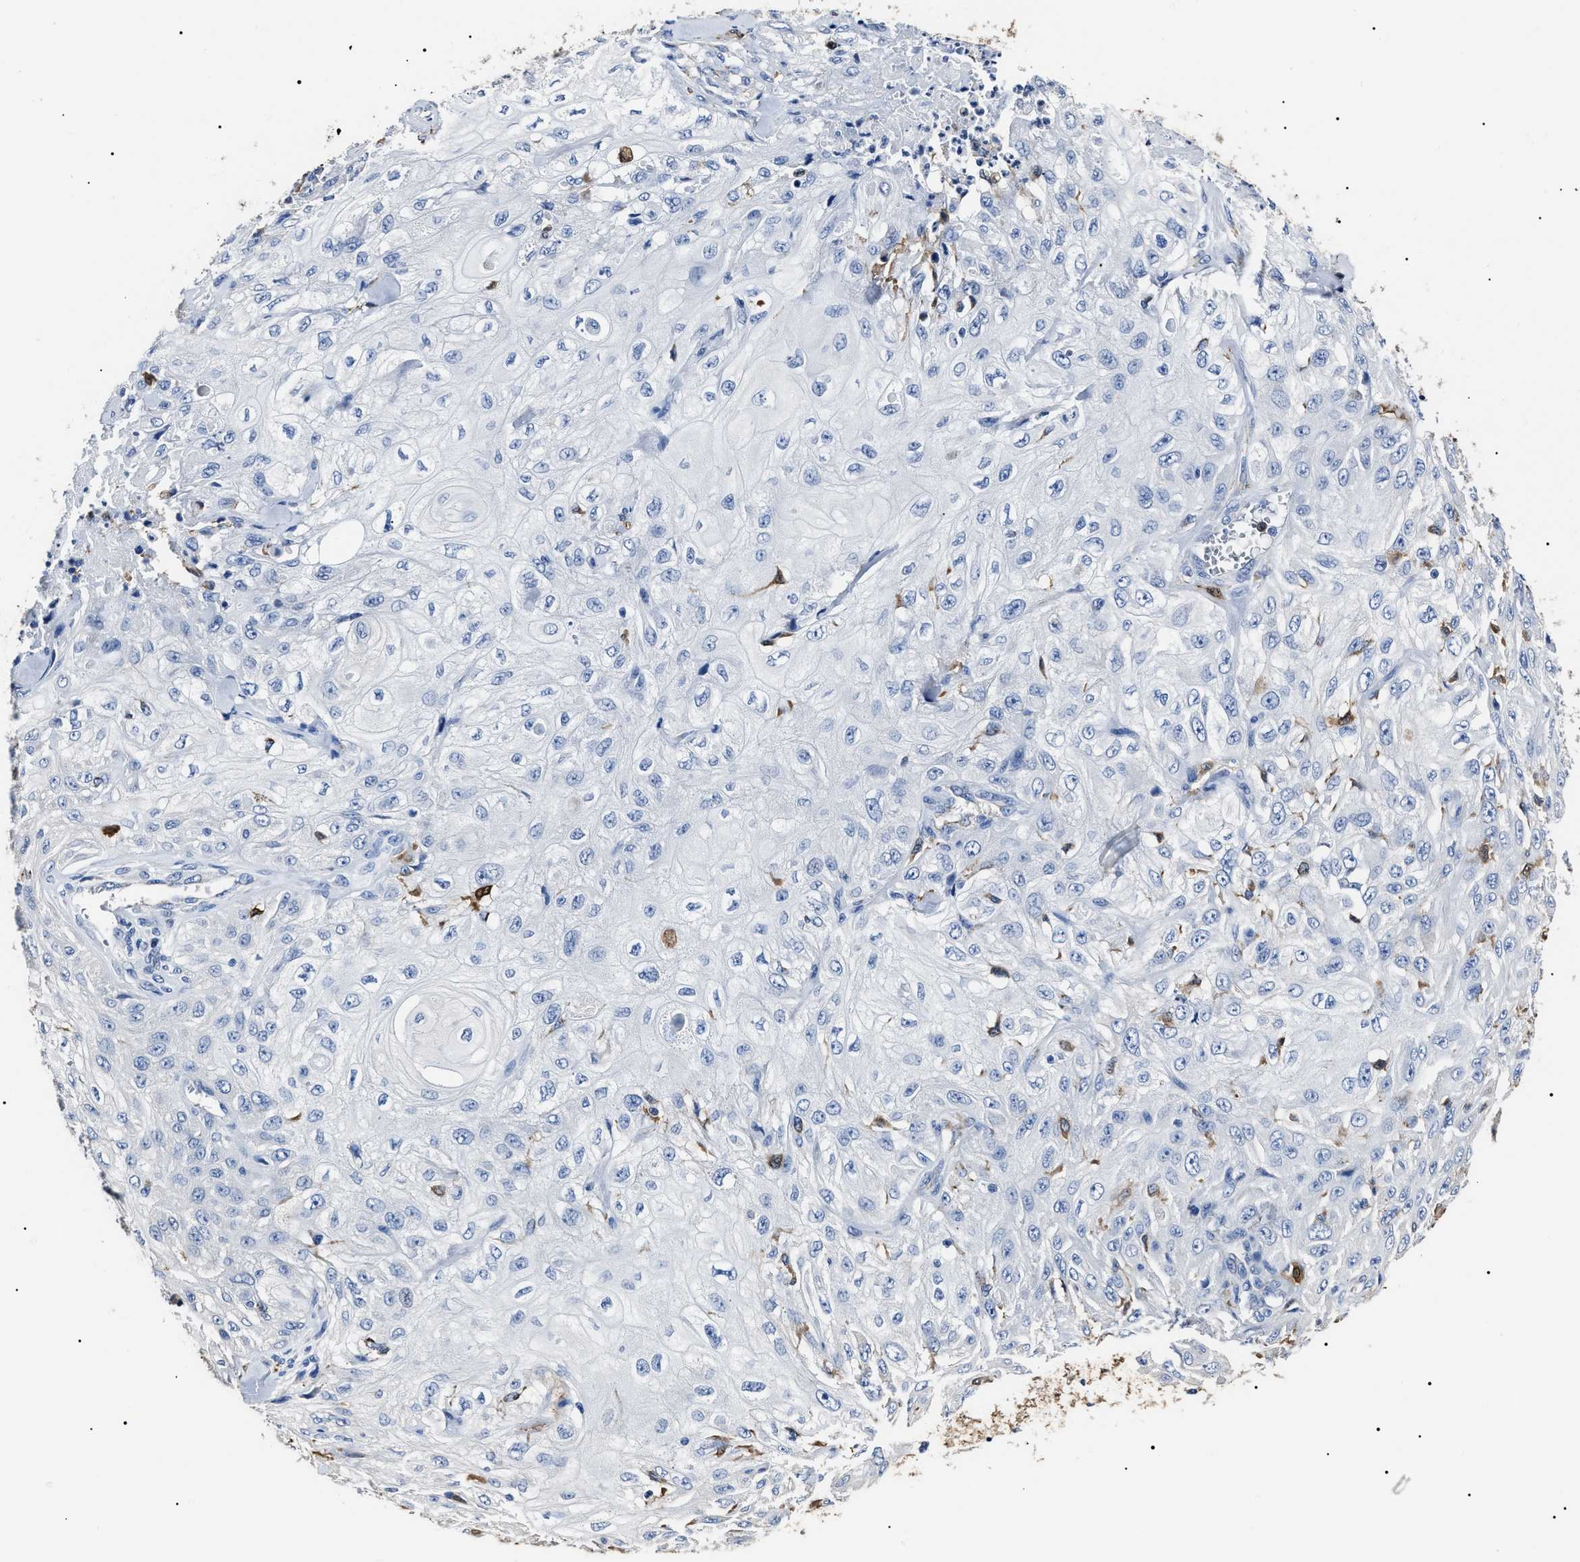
{"staining": {"intensity": "negative", "quantity": "none", "location": "none"}, "tissue": "skin cancer", "cell_type": "Tumor cells", "image_type": "cancer", "snomed": [{"axis": "morphology", "description": "Squamous cell carcinoma, NOS"}, {"axis": "morphology", "description": "Squamous cell carcinoma, metastatic, NOS"}, {"axis": "topography", "description": "Skin"}, {"axis": "topography", "description": "Lymph node"}], "caption": "Immunohistochemistry (IHC) of human skin cancer reveals no positivity in tumor cells.", "gene": "ALDH1A1", "patient": {"sex": "male", "age": 75}}